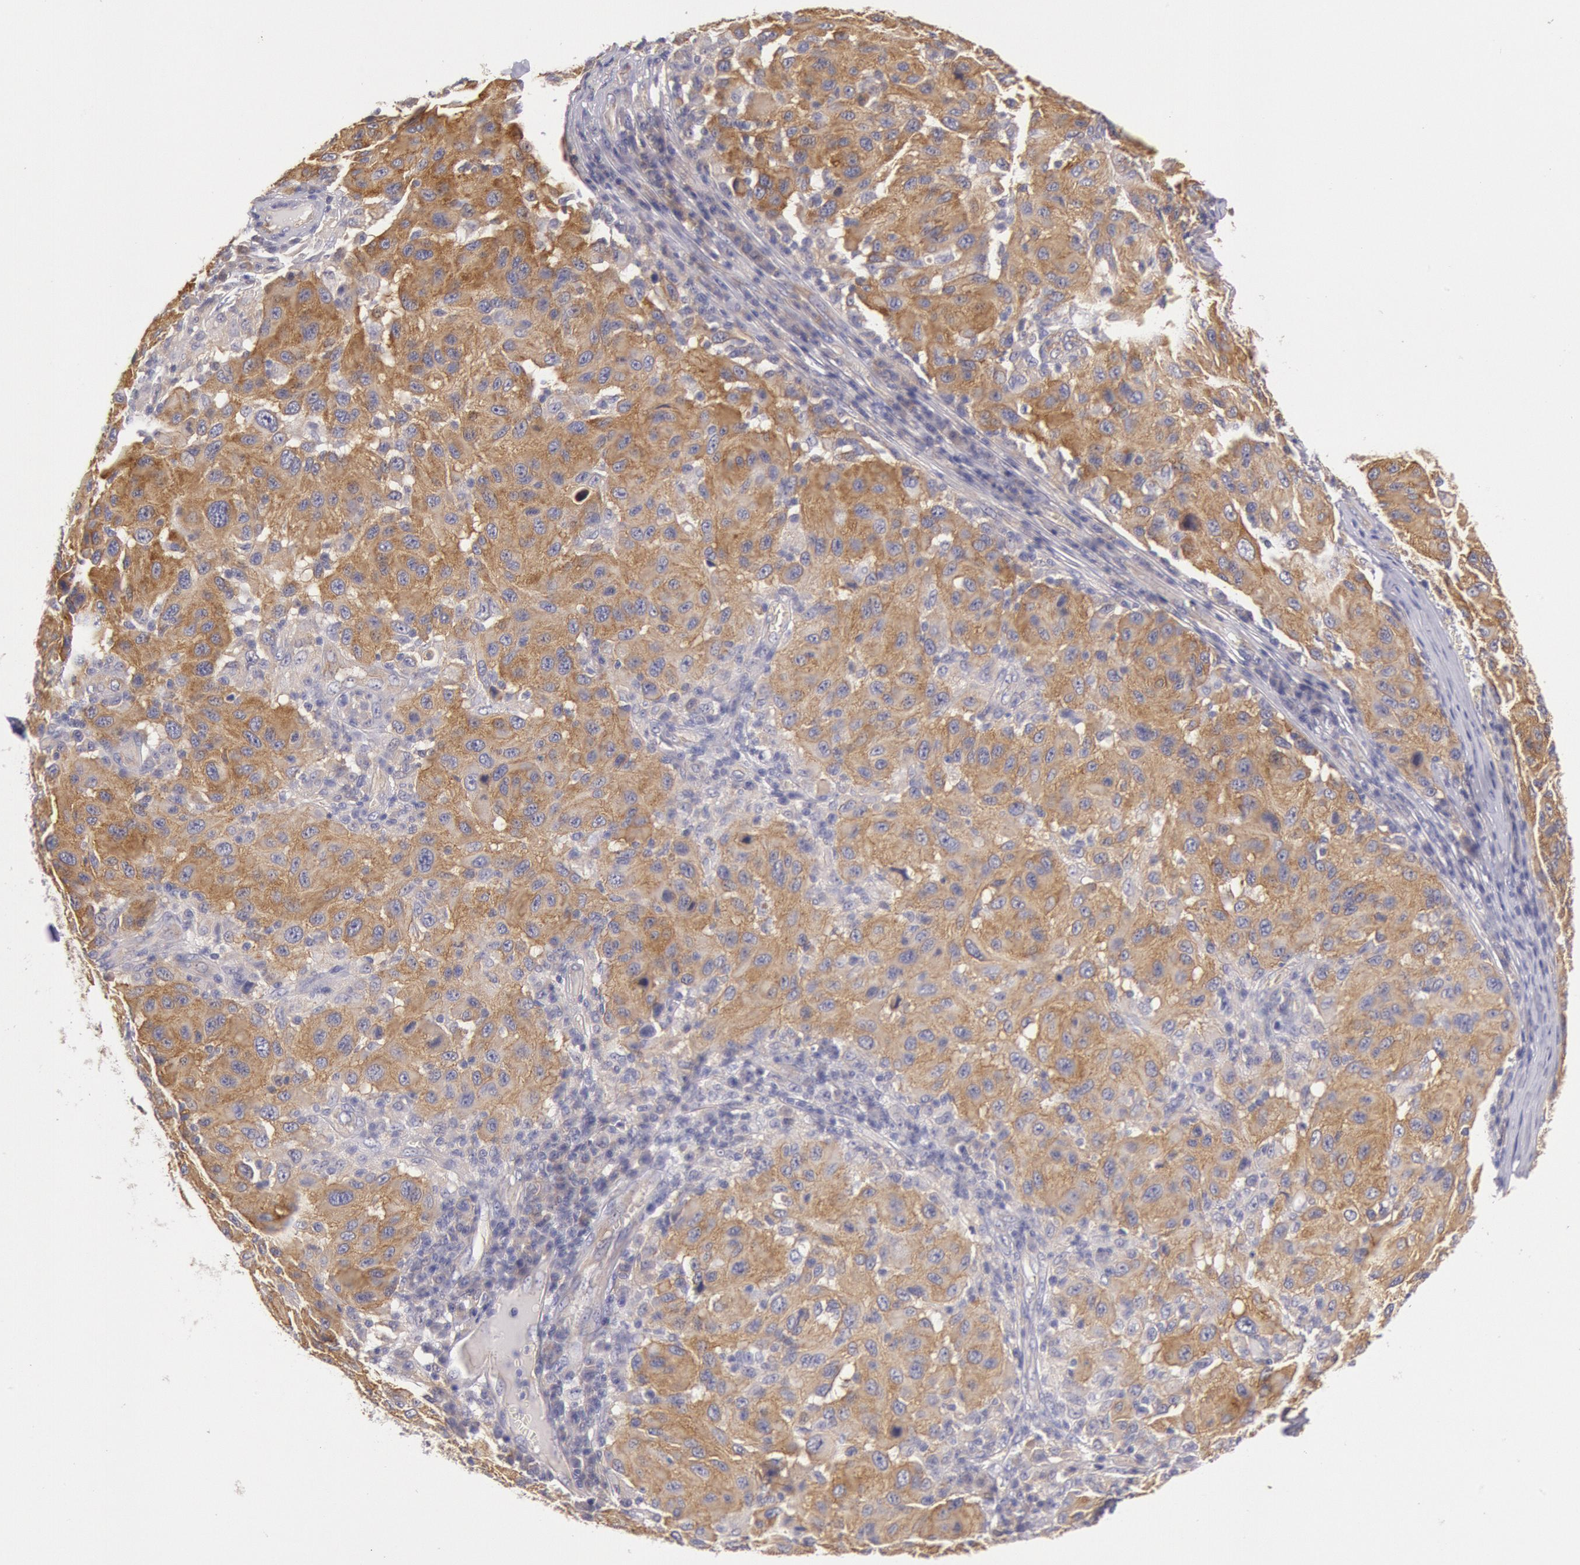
{"staining": {"intensity": "moderate", "quantity": ">75%", "location": "cytoplasmic/membranous"}, "tissue": "melanoma", "cell_type": "Tumor cells", "image_type": "cancer", "snomed": [{"axis": "morphology", "description": "Malignant melanoma, NOS"}, {"axis": "topography", "description": "Skin"}], "caption": "Immunohistochemical staining of human melanoma demonstrates medium levels of moderate cytoplasmic/membranous protein staining in about >75% of tumor cells. The staining was performed using DAB, with brown indicating positive protein expression. Nuclei are stained blue with hematoxylin.", "gene": "MYO5A", "patient": {"sex": "female", "age": 77}}